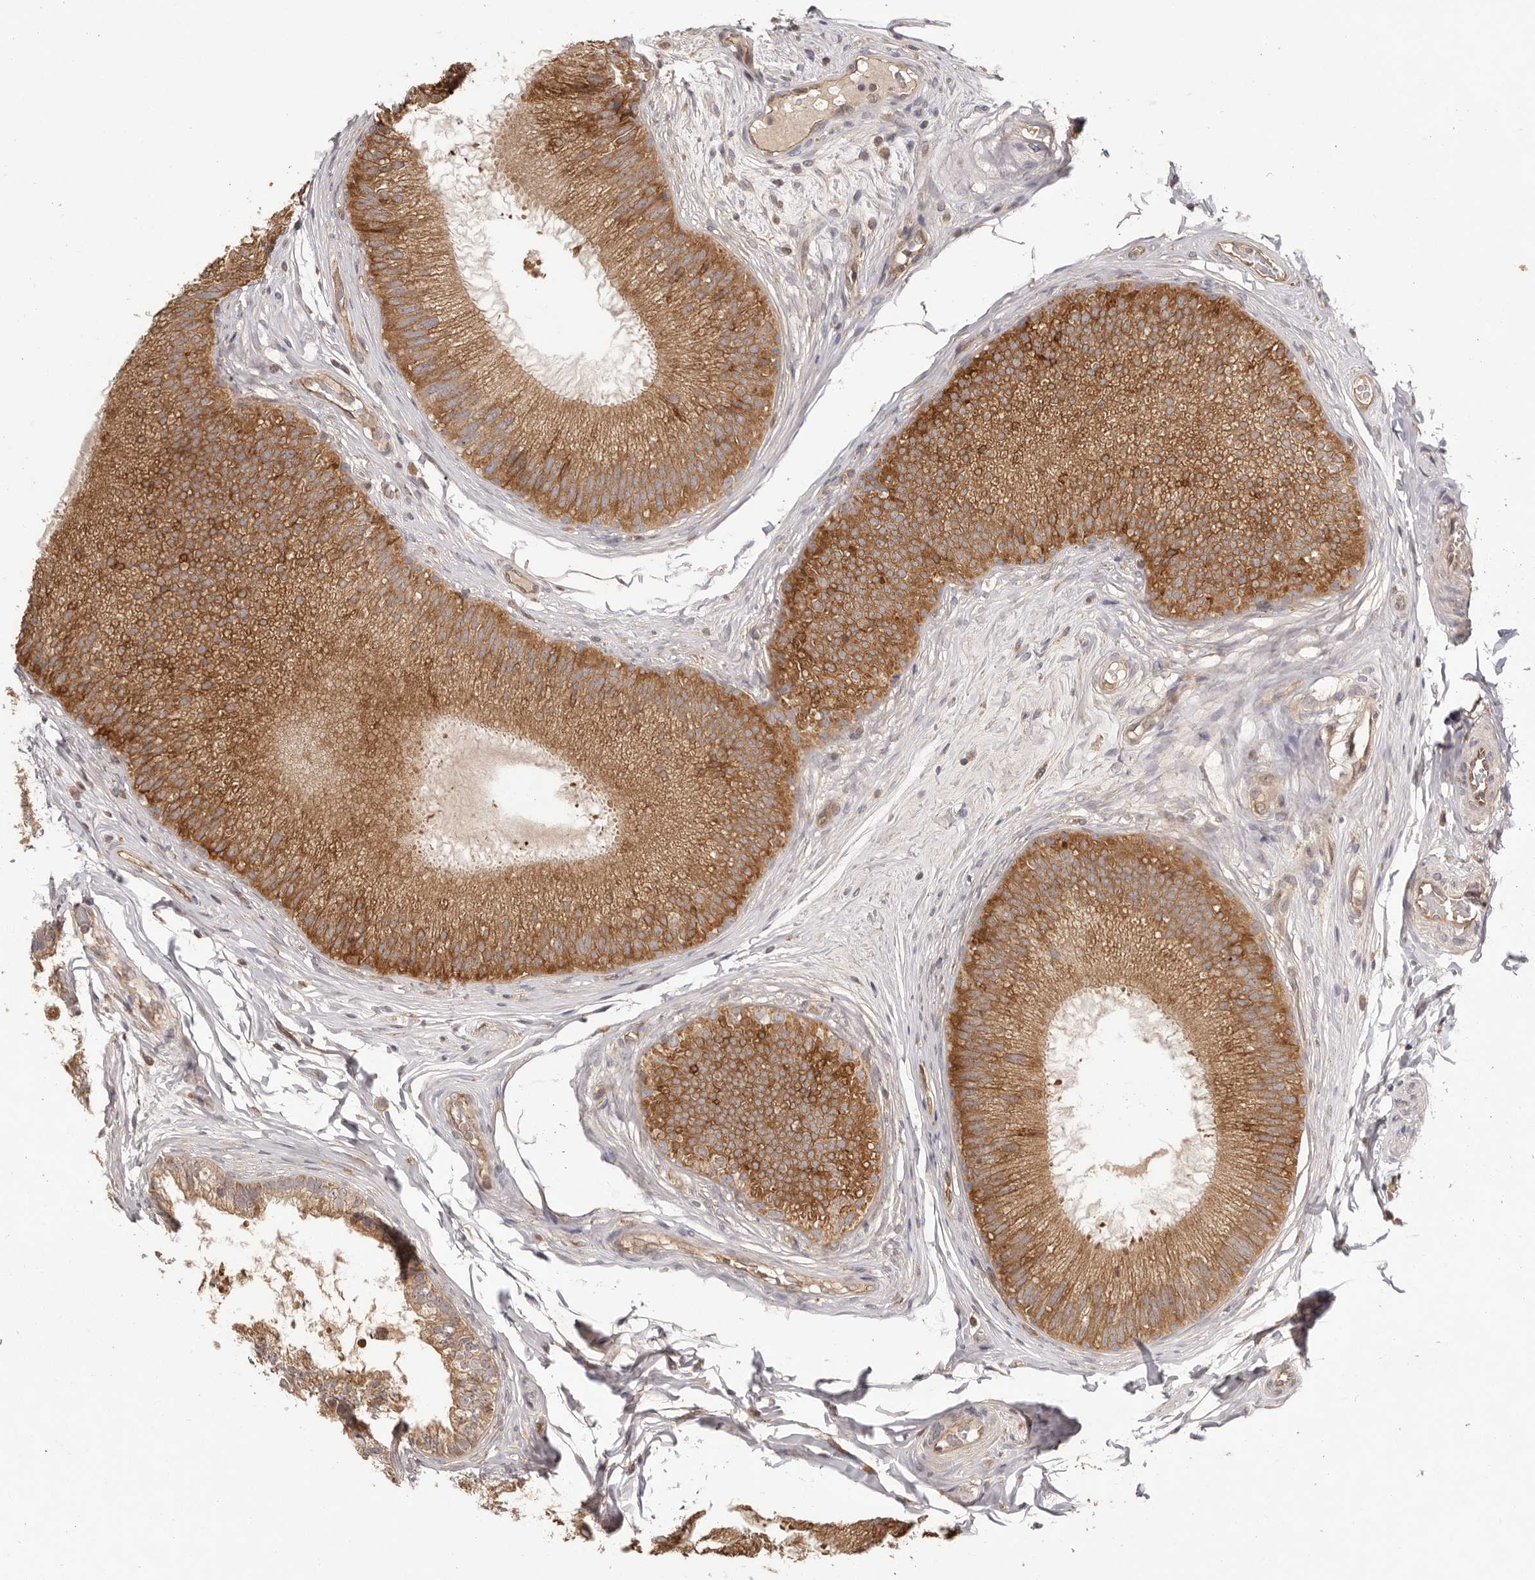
{"staining": {"intensity": "moderate", "quantity": ">75%", "location": "cytoplasmic/membranous"}, "tissue": "epididymis", "cell_type": "Glandular cells", "image_type": "normal", "snomed": [{"axis": "morphology", "description": "Normal tissue, NOS"}, {"axis": "topography", "description": "Epididymis"}], "caption": "Brown immunohistochemical staining in unremarkable human epididymis shows moderate cytoplasmic/membranous positivity in about >75% of glandular cells.", "gene": "UBR2", "patient": {"sex": "male", "age": 45}}